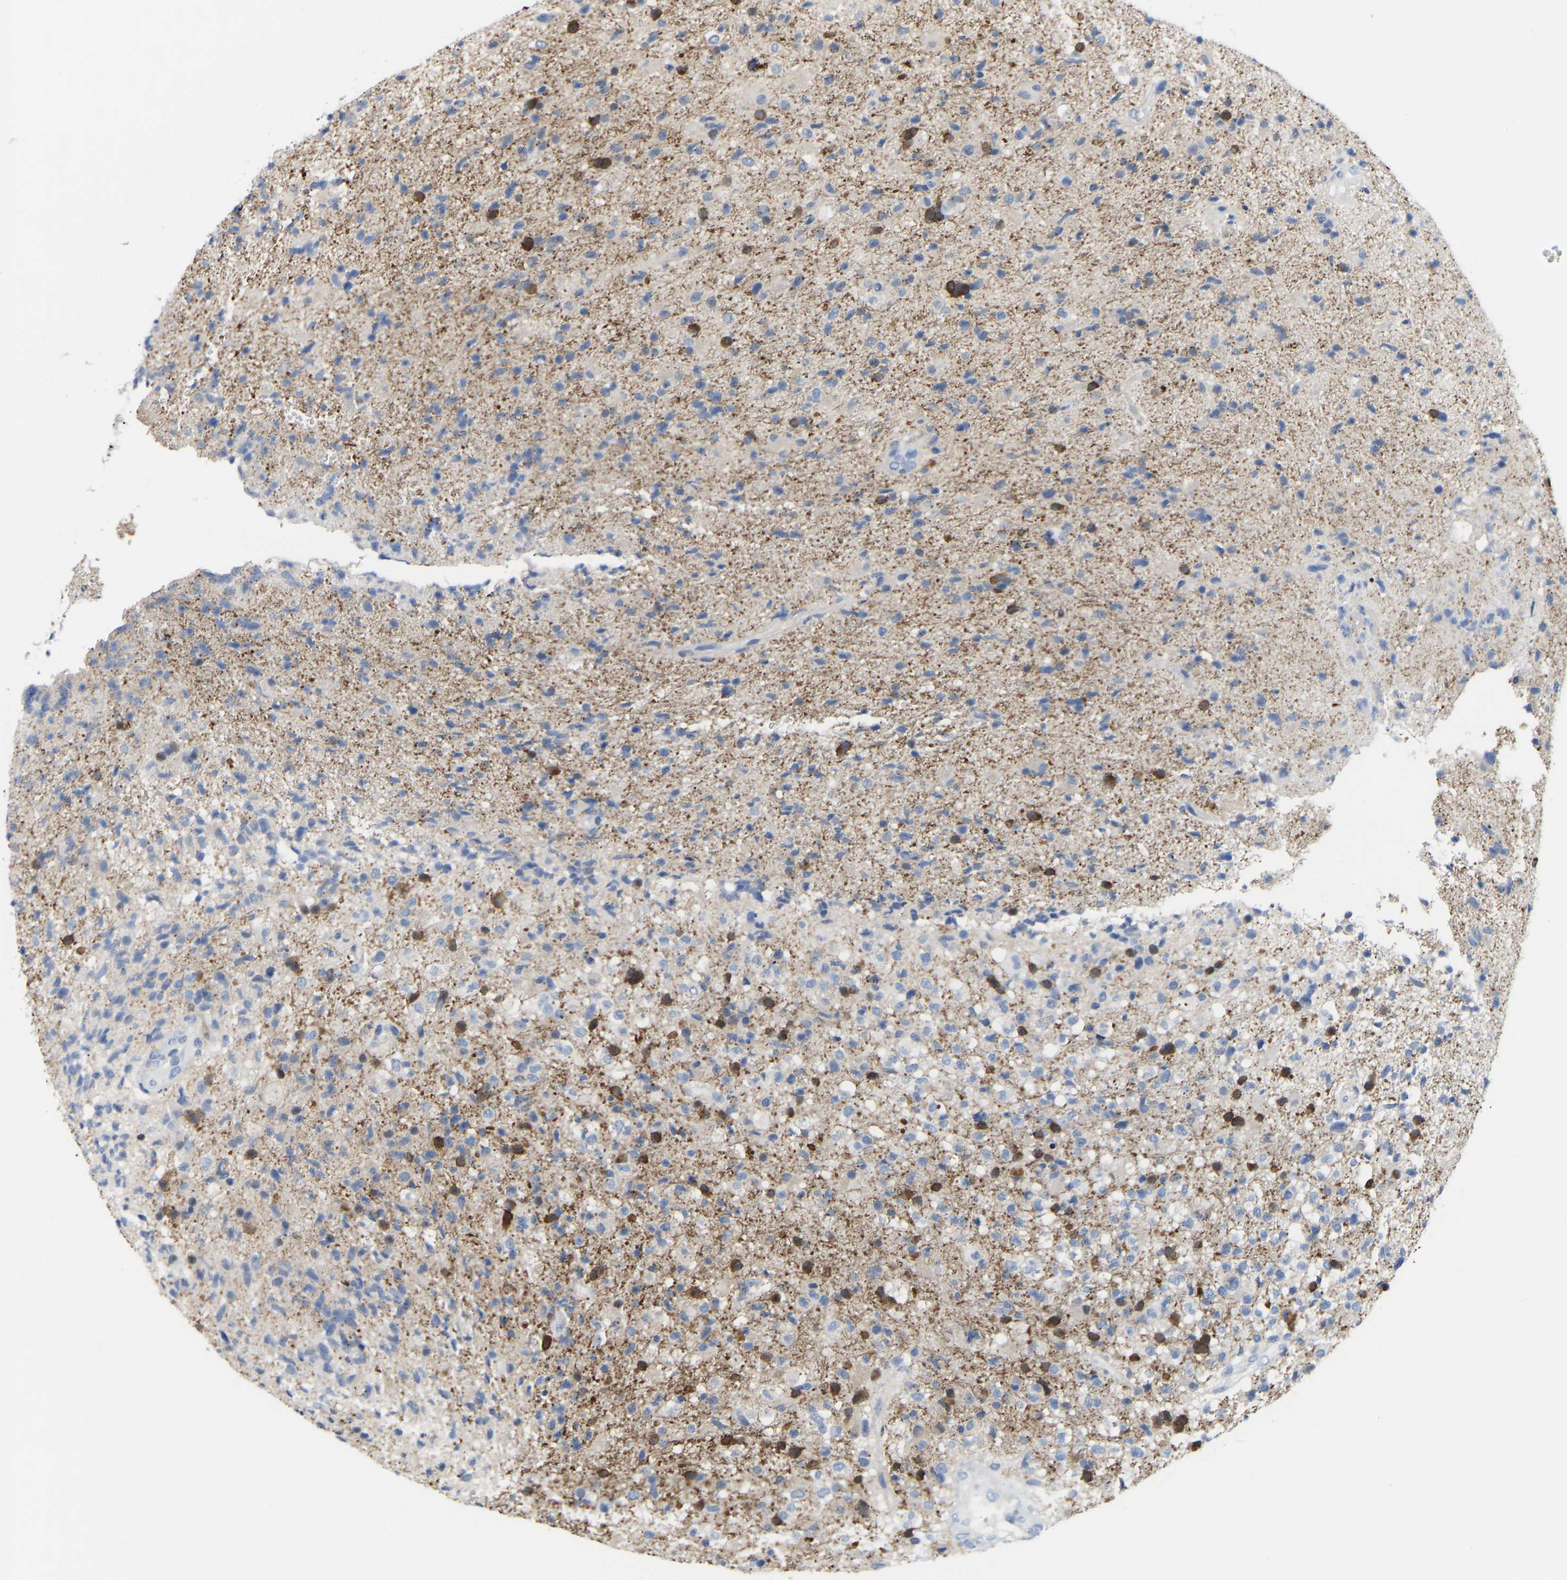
{"staining": {"intensity": "negative", "quantity": "none", "location": "none"}, "tissue": "glioma", "cell_type": "Tumor cells", "image_type": "cancer", "snomed": [{"axis": "morphology", "description": "Glioma, malignant, High grade"}, {"axis": "topography", "description": "Brain"}], "caption": "Immunohistochemistry (IHC) micrograph of glioma stained for a protein (brown), which reveals no staining in tumor cells.", "gene": "ABTB2", "patient": {"sex": "male", "age": 72}}